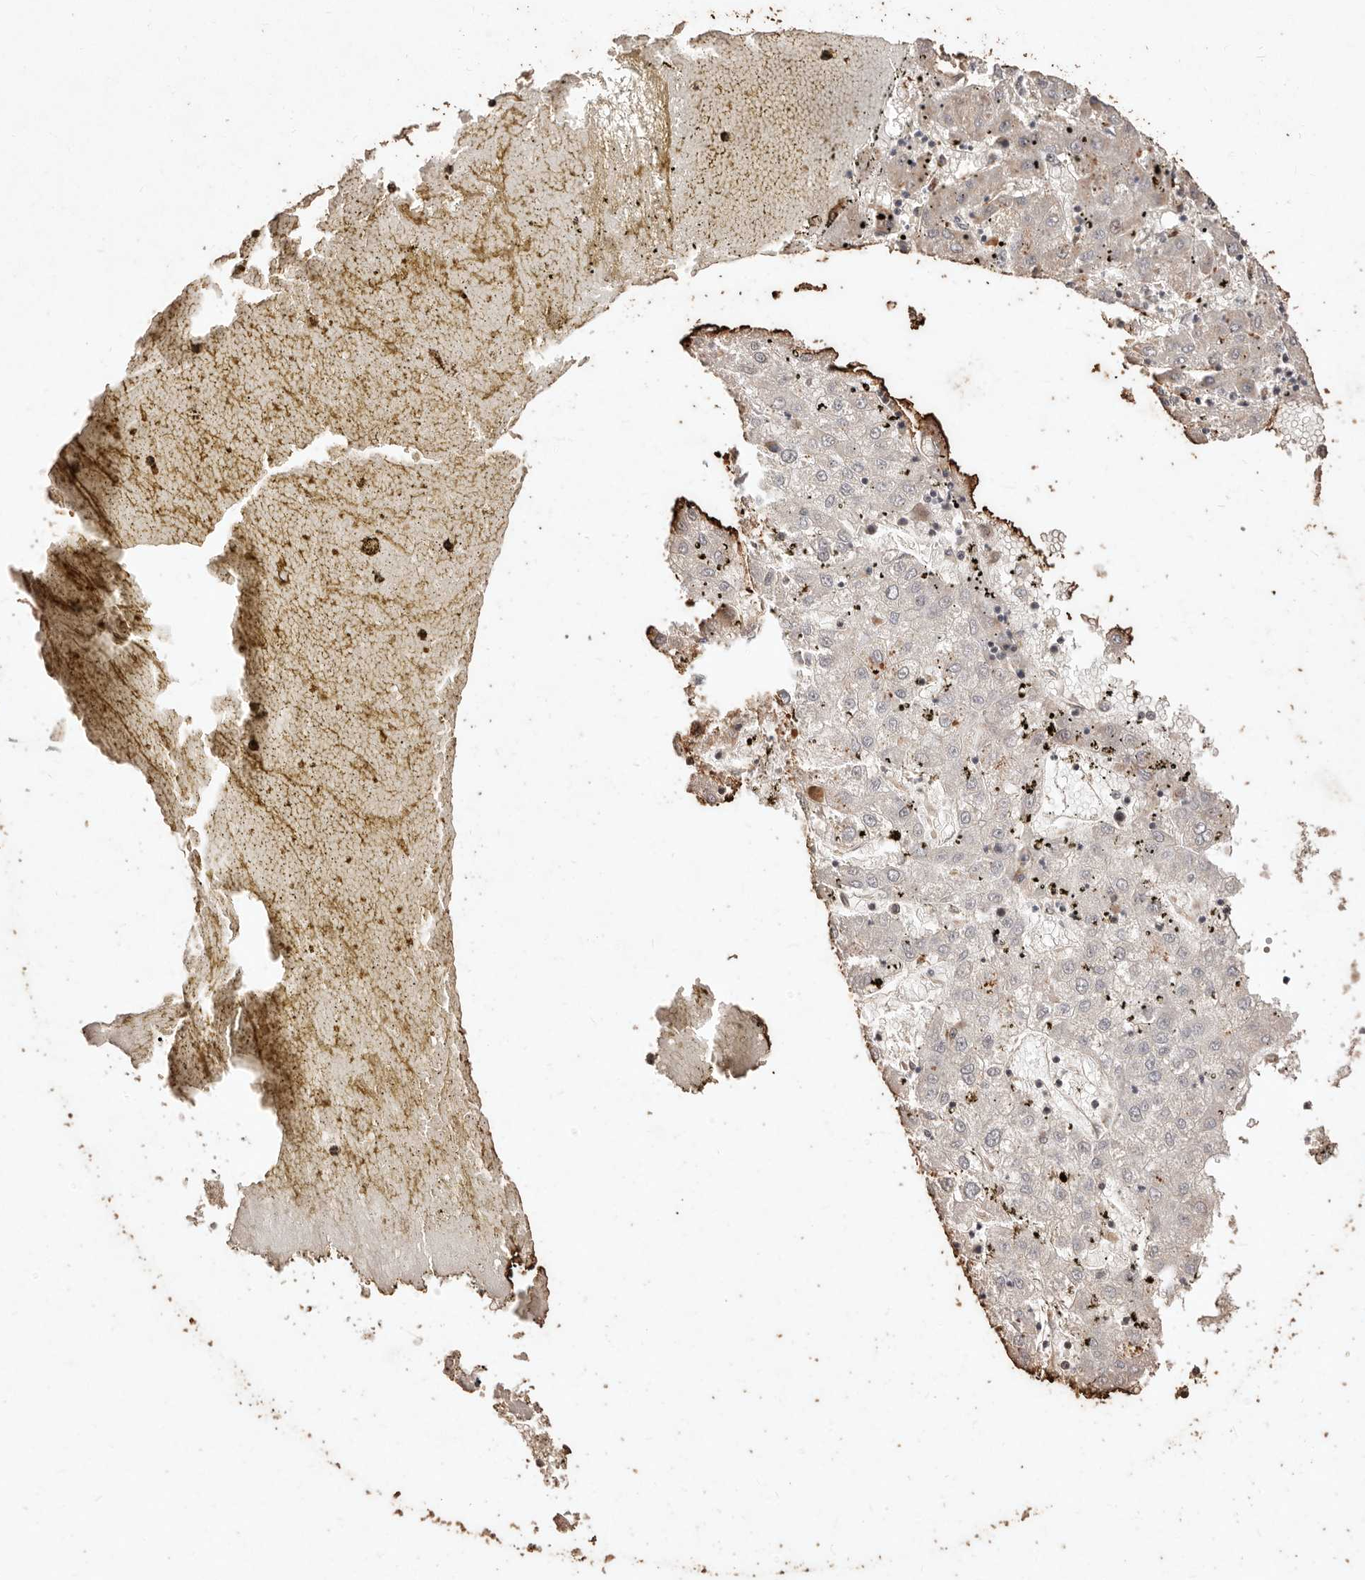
{"staining": {"intensity": "negative", "quantity": "none", "location": "none"}, "tissue": "liver cancer", "cell_type": "Tumor cells", "image_type": "cancer", "snomed": [{"axis": "morphology", "description": "Carcinoma, Hepatocellular, NOS"}, {"axis": "topography", "description": "Liver"}], "caption": "Liver cancer (hepatocellular carcinoma) was stained to show a protein in brown. There is no significant expression in tumor cells.", "gene": "KIF9", "patient": {"sex": "male", "age": 72}}